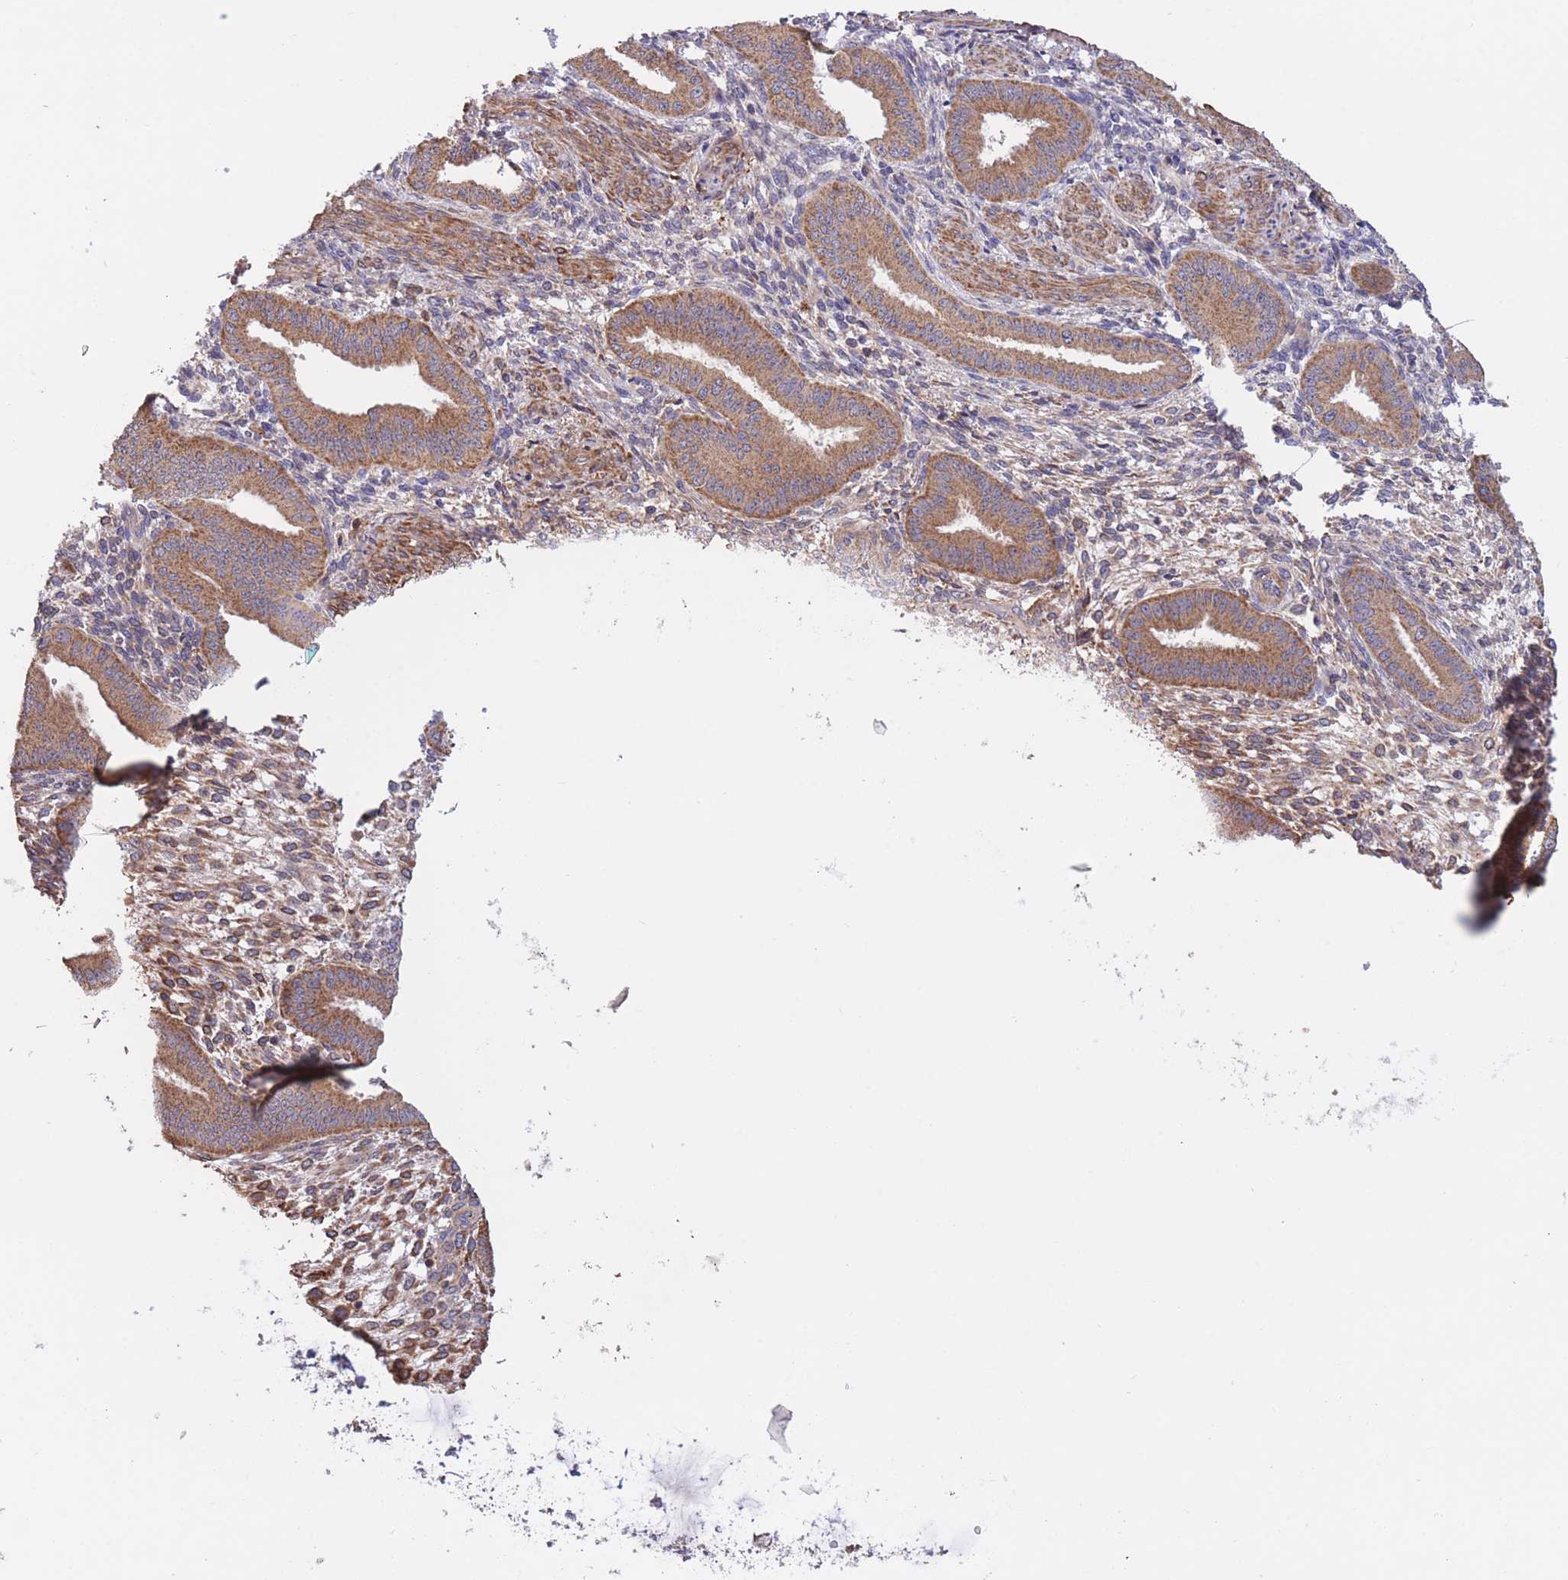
{"staining": {"intensity": "moderate", "quantity": "<25%", "location": "cytoplasmic/membranous"}, "tissue": "endometrium", "cell_type": "Cells in endometrial stroma", "image_type": "normal", "snomed": [{"axis": "morphology", "description": "Normal tissue, NOS"}, {"axis": "topography", "description": "Endometrium"}], "caption": "Immunohistochemical staining of unremarkable human endometrium demonstrates moderate cytoplasmic/membranous protein expression in about <25% of cells in endometrial stroma.", "gene": "ATP13A2", "patient": {"sex": "female", "age": 36}}